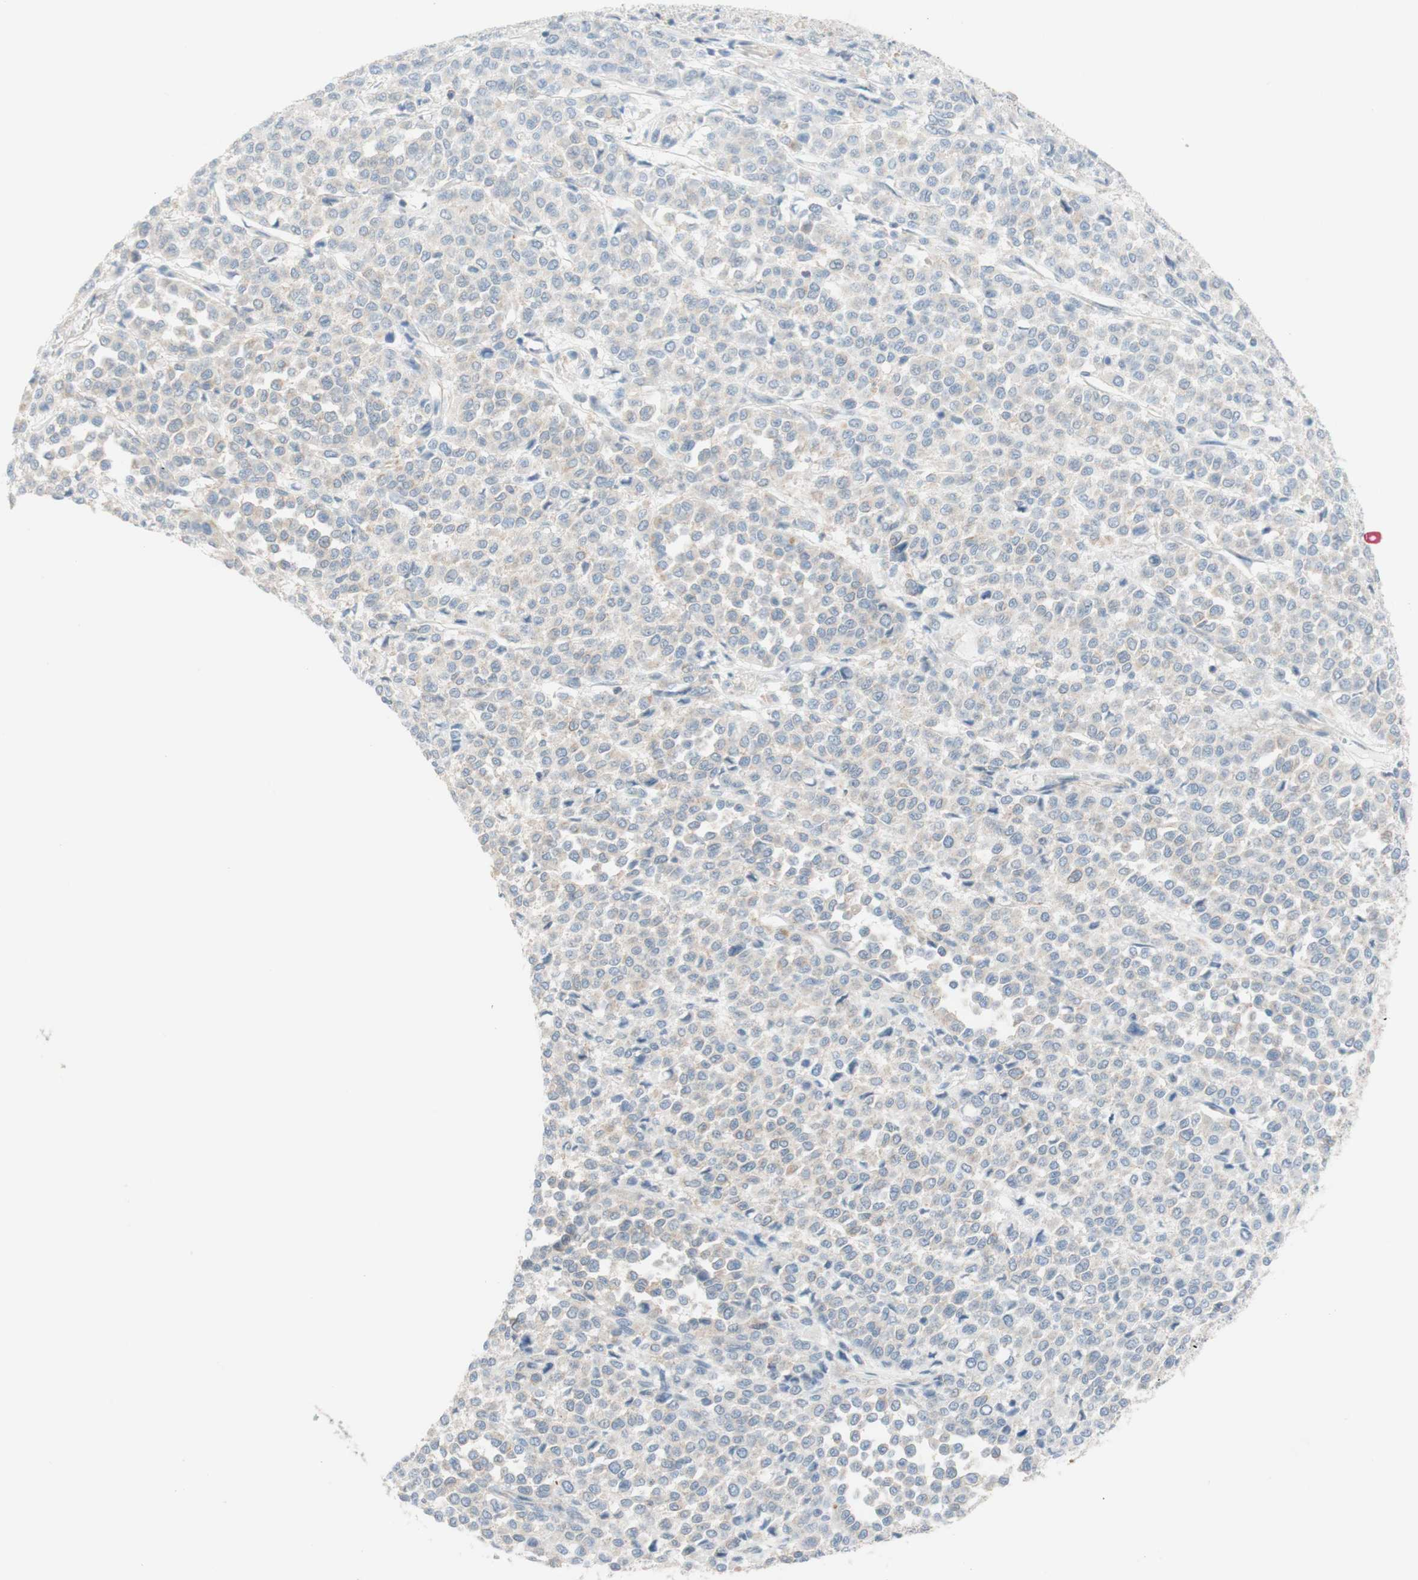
{"staining": {"intensity": "weak", "quantity": ">75%", "location": "cytoplasmic/membranous"}, "tissue": "melanoma", "cell_type": "Tumor cells", "image_type": "cancer", "snomed": [{"axis": "morphology", "description": "Malignant melanoma, Metastatic site"}, {"axis": "topography", "description": "Pancreas"}], "caption": "Melanoma tissue displays weak cytoplasmic/membranous expression in approximately >75% of tumor cells, visualized by immunohistochemistry. (DAB (3,3'-diaminobenzidine) IHC, brown staining for protein, blue staining for nuclei).", "gene": "POU2AF1", "patient": {"sex": "female", "age": 30}}